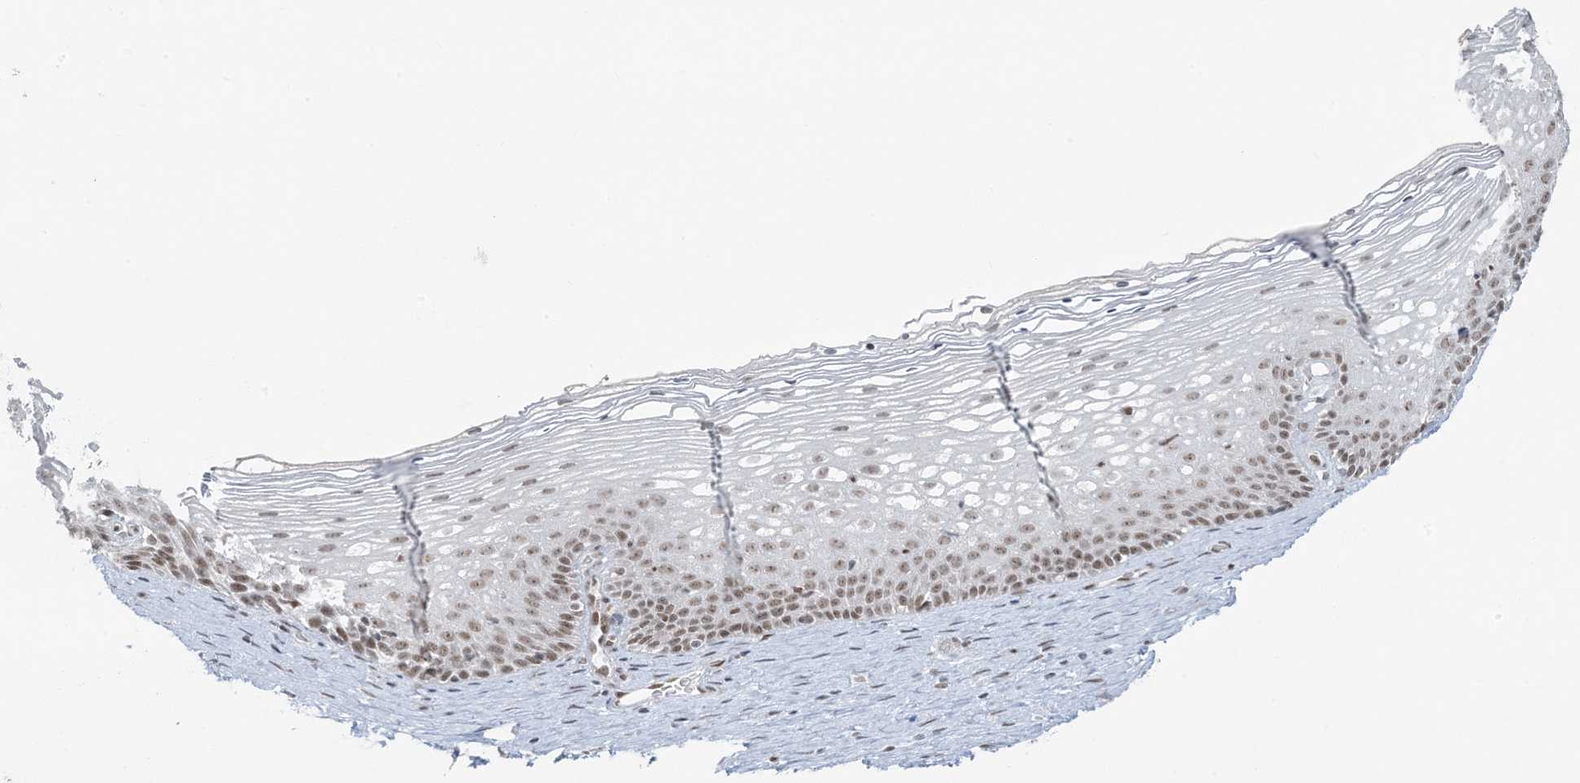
{"staining": {"intensity": "weak", "quantity": "25%-75%", "location": "nuclear"}, "tissue": "cervix", "cell_type": "Glandular cells", "image_type": "normal", "snomed": [{"axis": "morphology", "description": "Normal tissue, NOS"}, {"axis": "topography", "description": "Cervix"}], "caption": "IHC (DAB (3,3'-diaminobenzidine)) staining of normal cervix exhibits weak nuclear protein staining in about 25%-75% of glandular cells.", "gene": "ZNF787", "patient": {"sex": "female", "age": 33}}